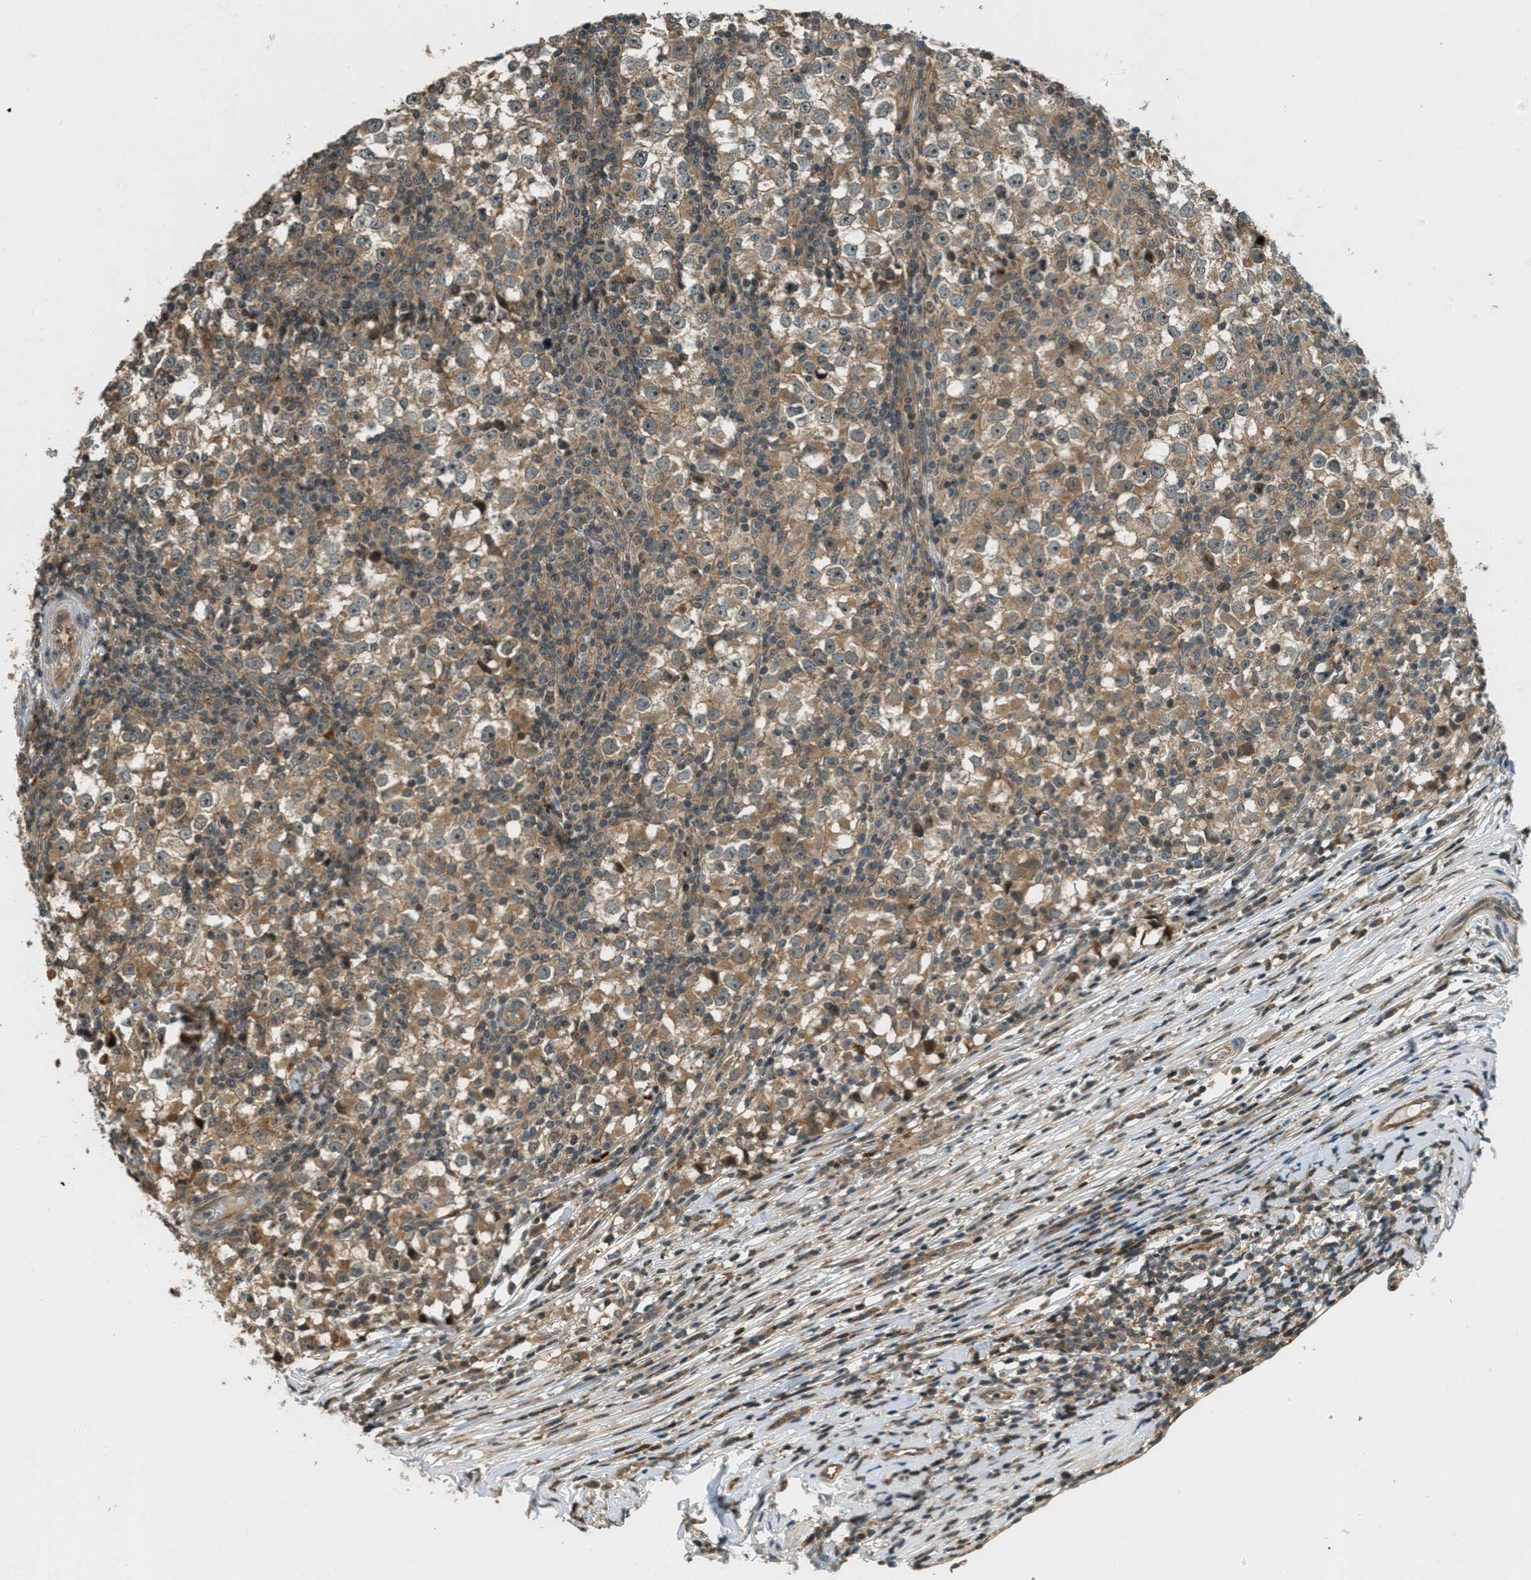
{"staining": {"intensity": "moderate", "quantity": "25%-75%", "location": "cytoplasmic/membranous"}, "tissue": "testis cancer", "cell_type": "Tumor cells", "image_type": "cancer", "snomed": [{"axis": "morphology", "description": "Seminoma, NOS"}, {"axis": "topography", "description": "Testis"}], "caption": "Immunohistochemical staining of seminoma (testis) reveals medium levels of moderate cytoplasmic/membranous protein expression in approximately 25%-75% of tumor cells.", "gene": "PTPN23", "patient": {"sex": "male", "age": 65}}